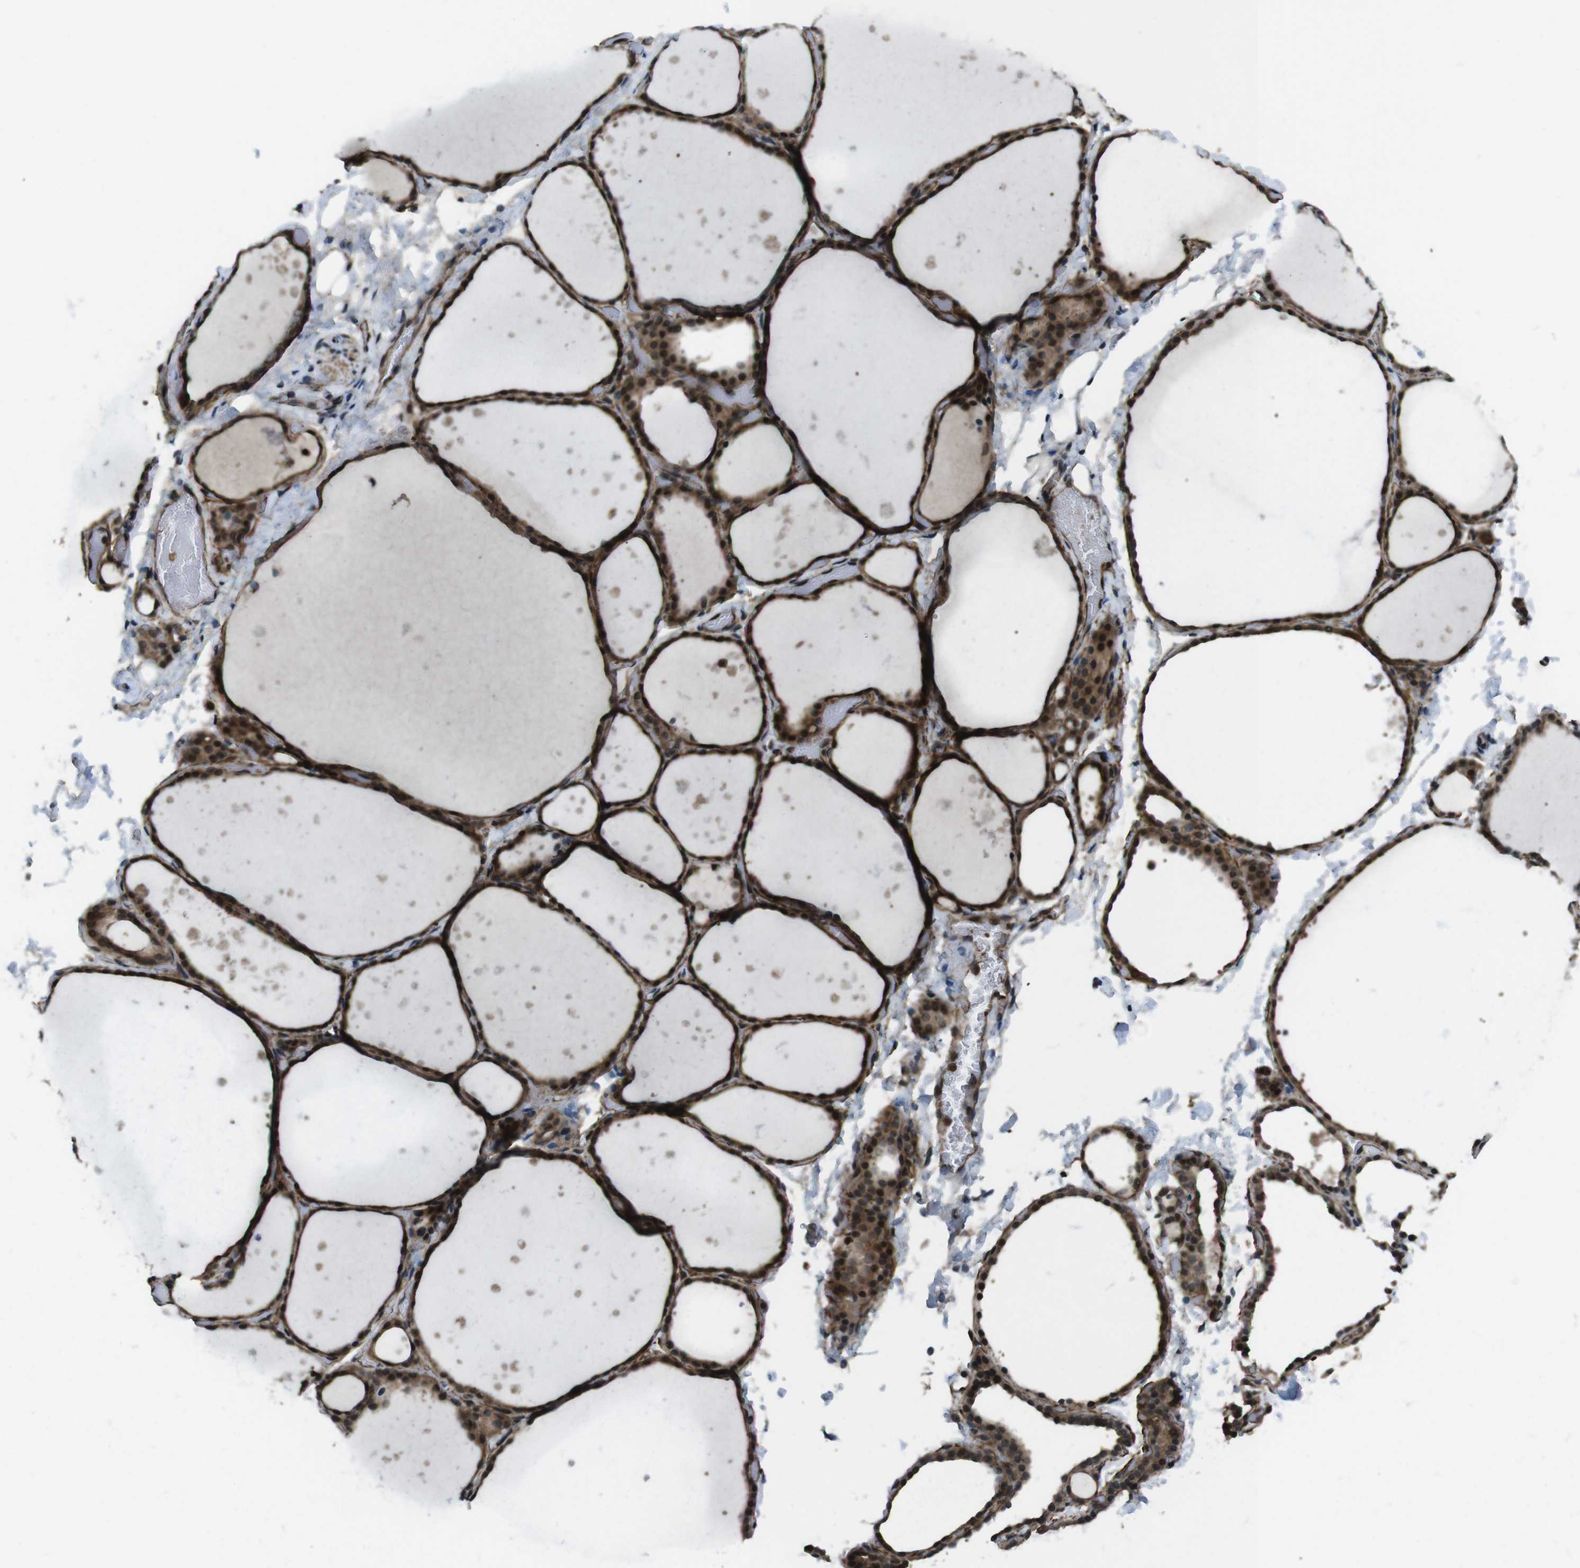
{"staining": {"intensity": "strong", "quantity": ">75%", "location": "cytoplasmic/membranous,nuclear"}, "tissue": "thyroid gland", "cell_type": "Glandular cells", "image_type": "normal", "snomed": [{"axis": "morphology", "description": "Normal tissue, NOS"}, {"axis": "topography", "description": "Thyroid gland"}], "caption": "Glandular cells demonstrate high levels of strong cytoplasmic/membranous,nuclear expression in about >75% of cells in benign human thyroid gland. The protein is stained brown, and the nuclei are stained in blue (DAB IHC with brightfield microscopy, high magnification).", "gene": "TIAM2", "patient": {"sex": "female", "age": 44}}